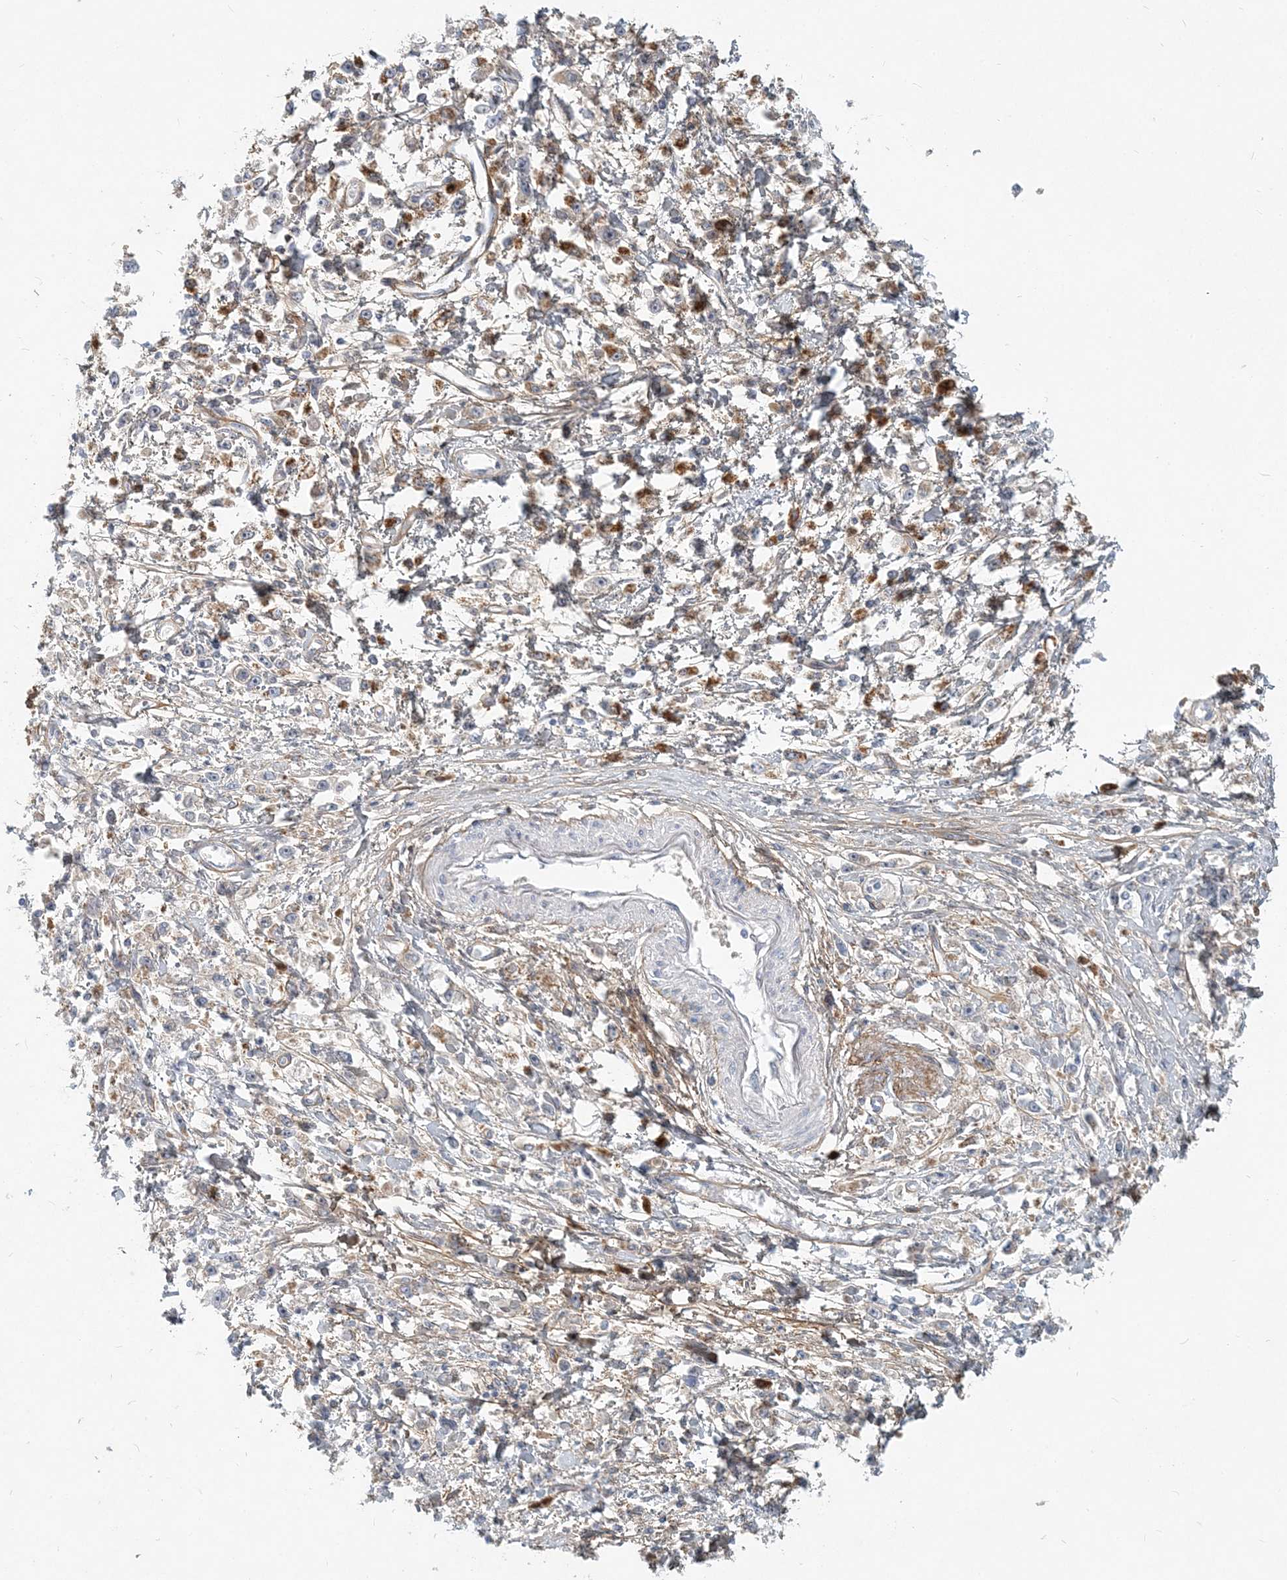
{"staining": {"intensity": "negative", "quantity": "none", "location": "none"}, "tissue": "stomach cancer", "cell_type": "Tumor cells", "image_type": "cancer", "snomed": [{"axis": "morphology", "description": "Adenocarcinoma, NOS"}, {"axis": "topography", "description": "Stomach"}], "caption": "A histopathology image of stomach cancer (adenocarcinoma) stained for a protein shows no brown staining in tumor cells. (Brightfield microscopy of DAB (3,3'-diaminobenzidine) immunohistochemistry at high magnification).", "gene": "GMPPA", "patient": {"sex": "female", "age": 59}}